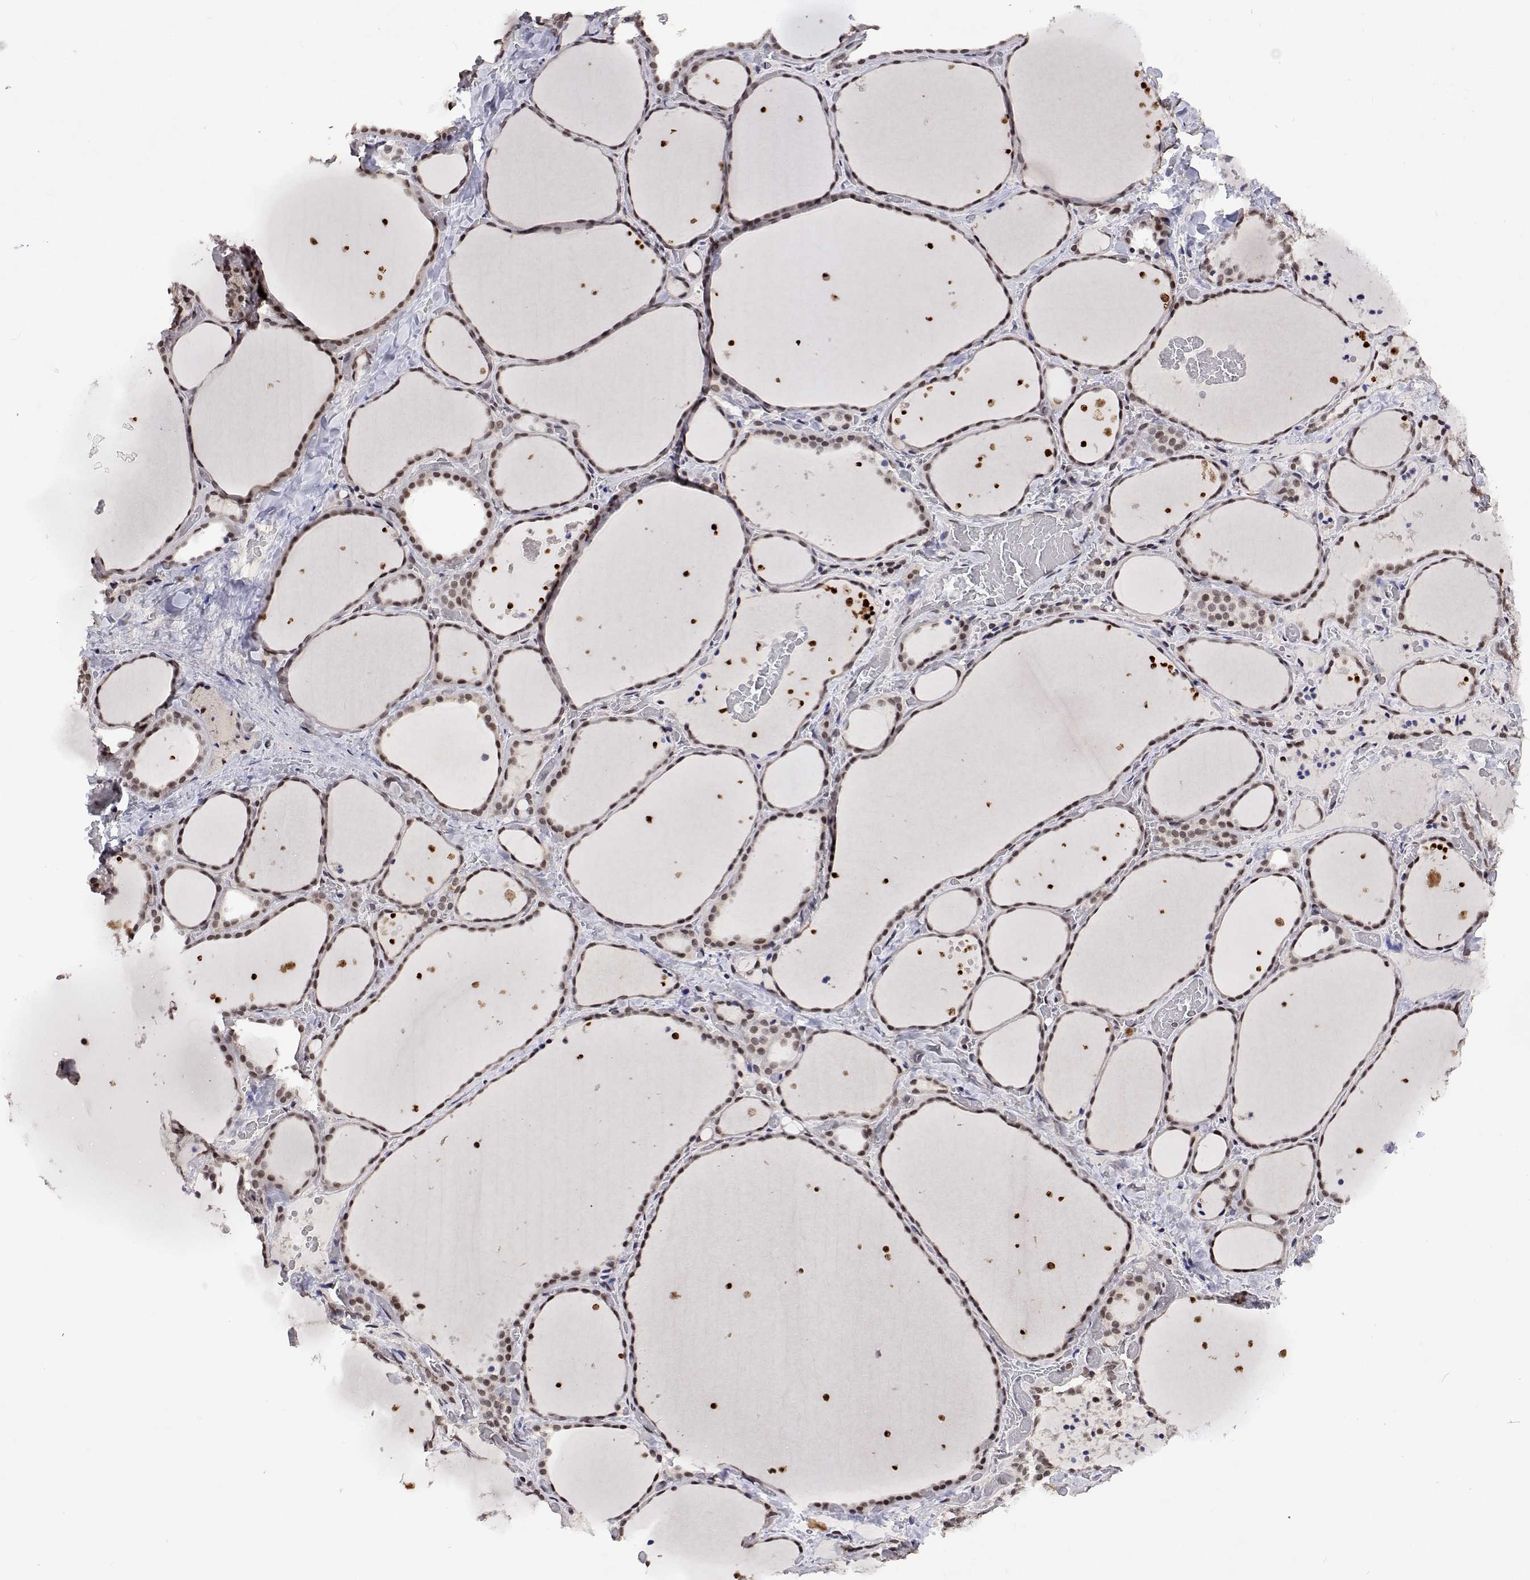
{"staining": {"intensity": "moderate", "quantity": ">75%", "location": "nuclear"}, "tissue": "thyroid gland", "cell_type": "Glandular cells", "image_type": "normal", "snomed": [{"axis": "morphology", "description": "Normal tissue, NOS"}, {"axis": "topography", "description": "Thyroid gland"}], "caption": "DAB immunohistochemical staining of benign thyroid gland shows moderate nuclear protein staining in about >75% of glandular cells.", "gene": "HNRNPA0", "patient": {"sex": "female", "age": 36}}